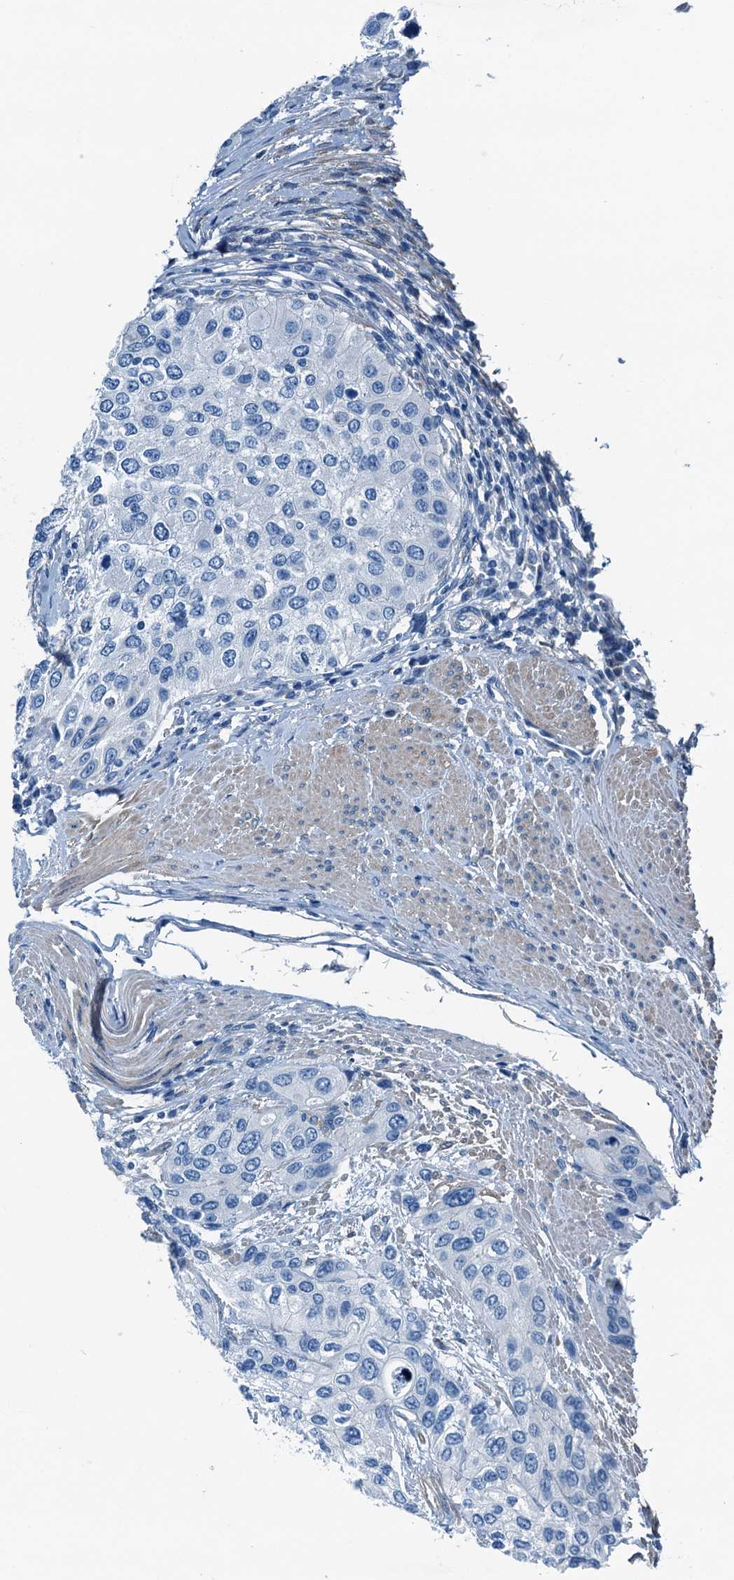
{"staining": {"intensity": "negative", "quantity": "none", "location": "none"}, "tissue": "urothelial cancer", "cell_type": "Tumor cells", "image_type": "cancer", "snomed": [{"axis": "morphology", "description": "Normal tissue, NOS"}, {"axis": "morphology", "description": "Urothelial carcinoma, High grade"}, {"axis": "topography", "description": "Vascular tissue"}, {"axis": "topography", "description": "Urinary bladder"}], "caption": "Immunohistochemistry histopathology image of neoplastic tissue: human urothelial cancer stained with DAB demonstrates no significant protein positivity in tumor cells.", "gene": "RAB3IL1", "patient": {"sex": "female", "age": 56}}